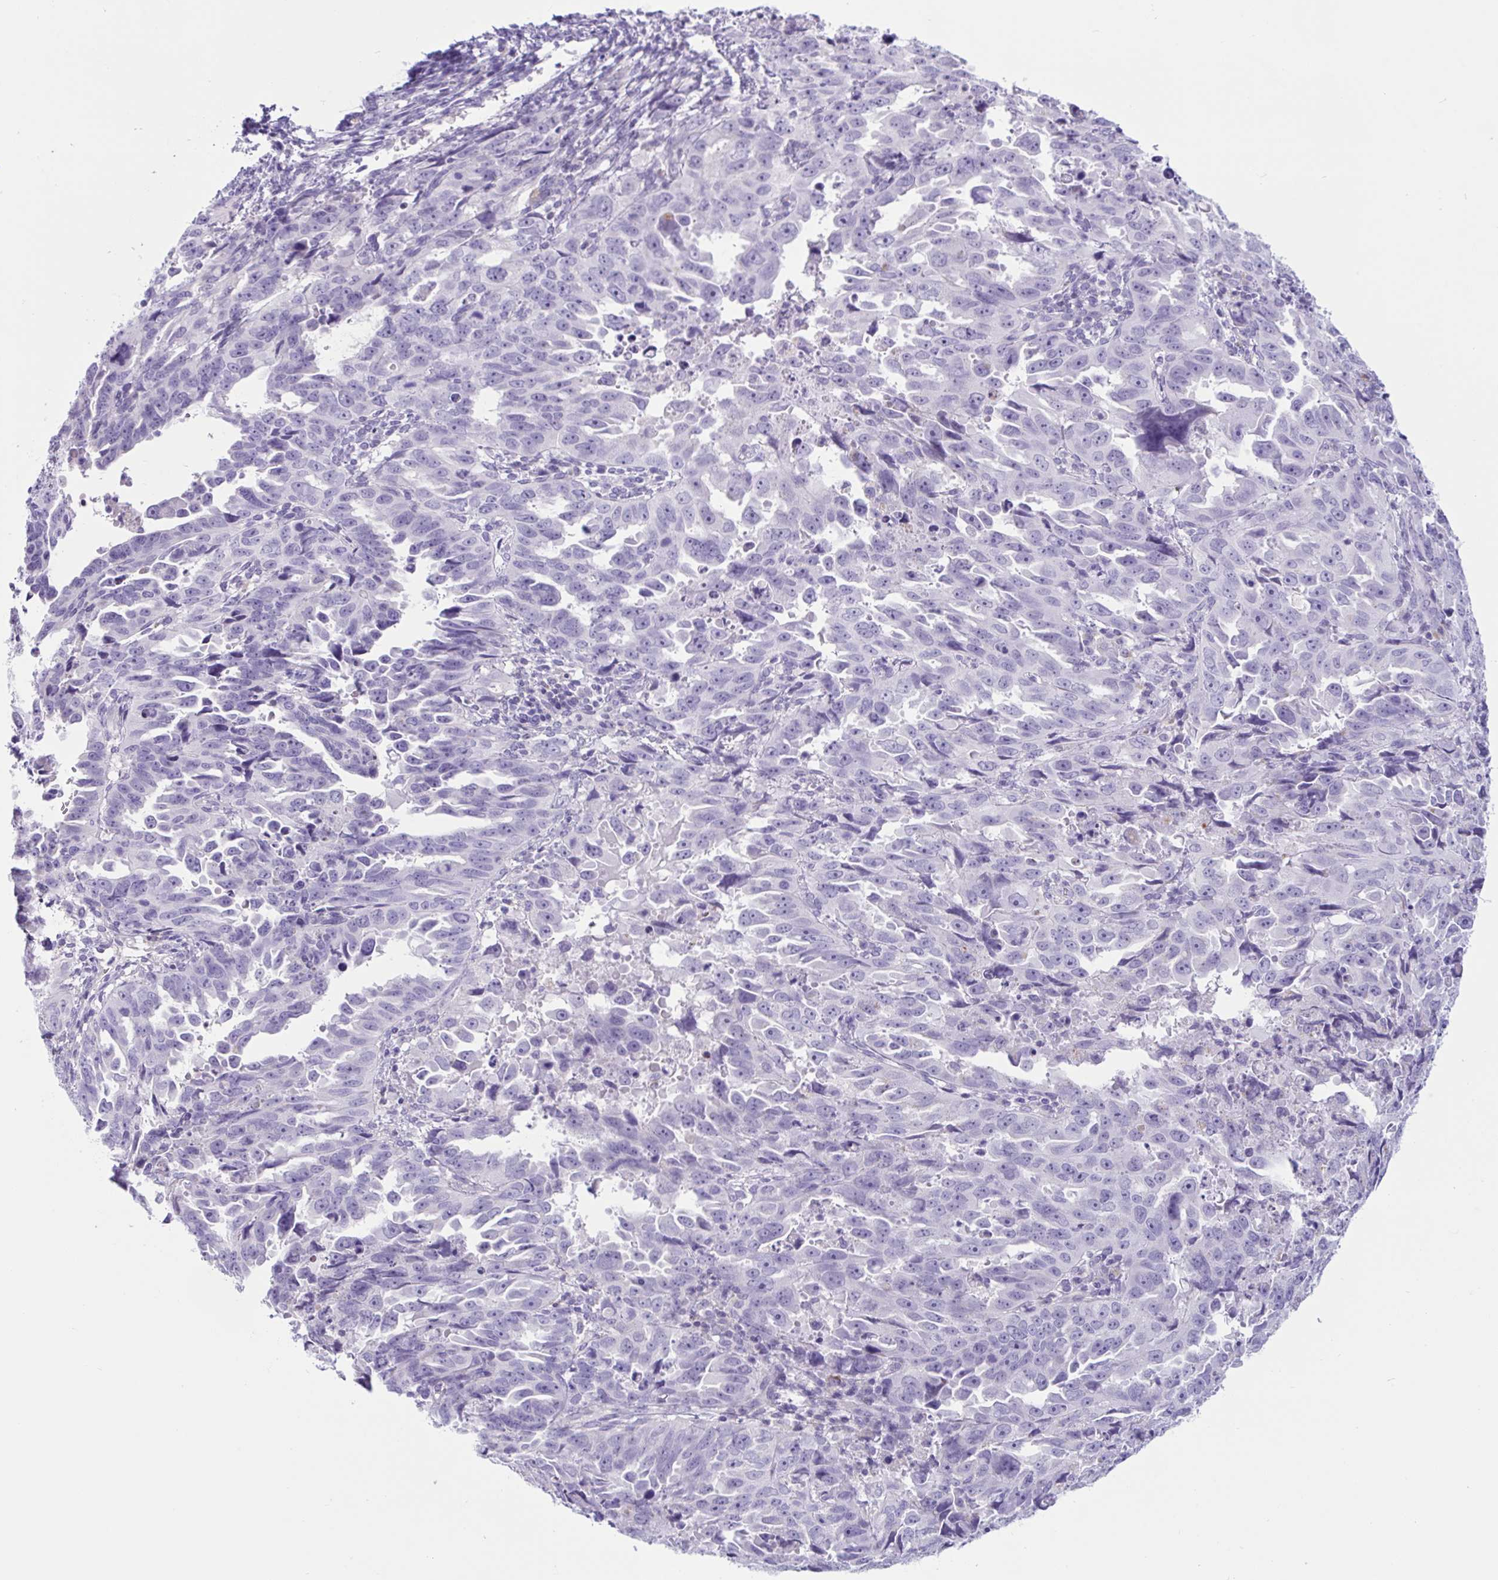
{"staining": {"intensity": "negative", "quantity": "none", "location": "none"}, "tissue": "endometrial cancer", "cell_type": "Tumor cells", "image_type": "cancer", "snomed": [{"axis": "morphology", "description": "Adenocarcinoma, NOS"}, {"axis": "topography", "description": "Endometrium"}], "caption": "This is an immunohistochemistry image of adenocarcinoma (endometrial). There is no staining in tumor cells.", "gene": "XCL1", "patient": {"sex": "female", "age": 65}}